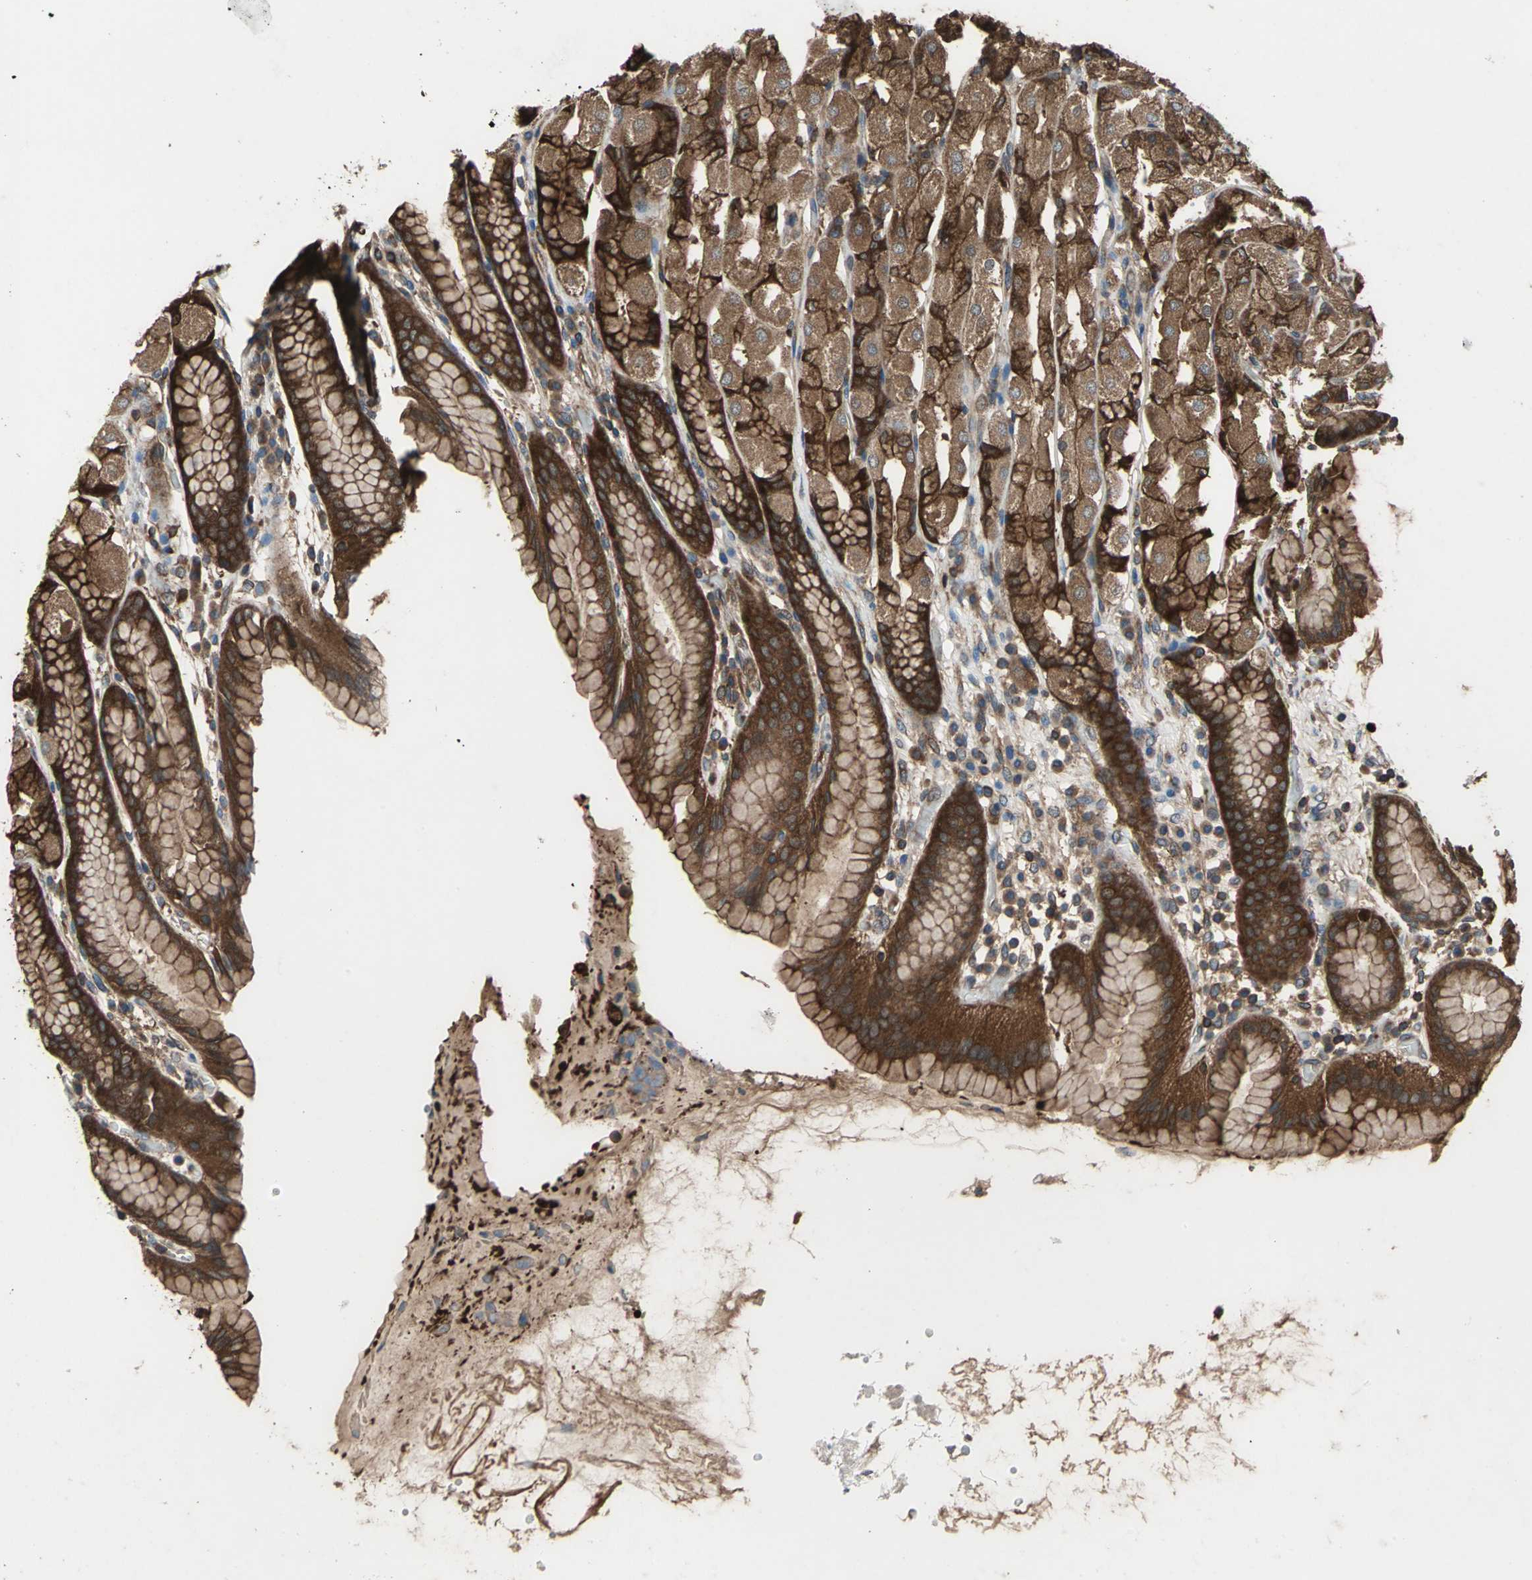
{"staining": {"intensity": "strong", "quantity": ">75%", "location": "cytoplasmic/membranous"}, "tissue": "stomach", "cell_type": "Glandular cells", "image_type": "normal", "snomed": [{"axis": "morphology", "description": "Normal tissue, NOS"}, {"axis": "topography", "description": "Stomach, upper"}], "caption": "Stomach stained with immunohistochemistry (IHC) exhibits strong cytoplasmic/membranous staining in about >75% of glandular cells. Nuclei are stained in blue.", "gene": "CAPN1", "patient": {"sex": "male", "age": 68}}